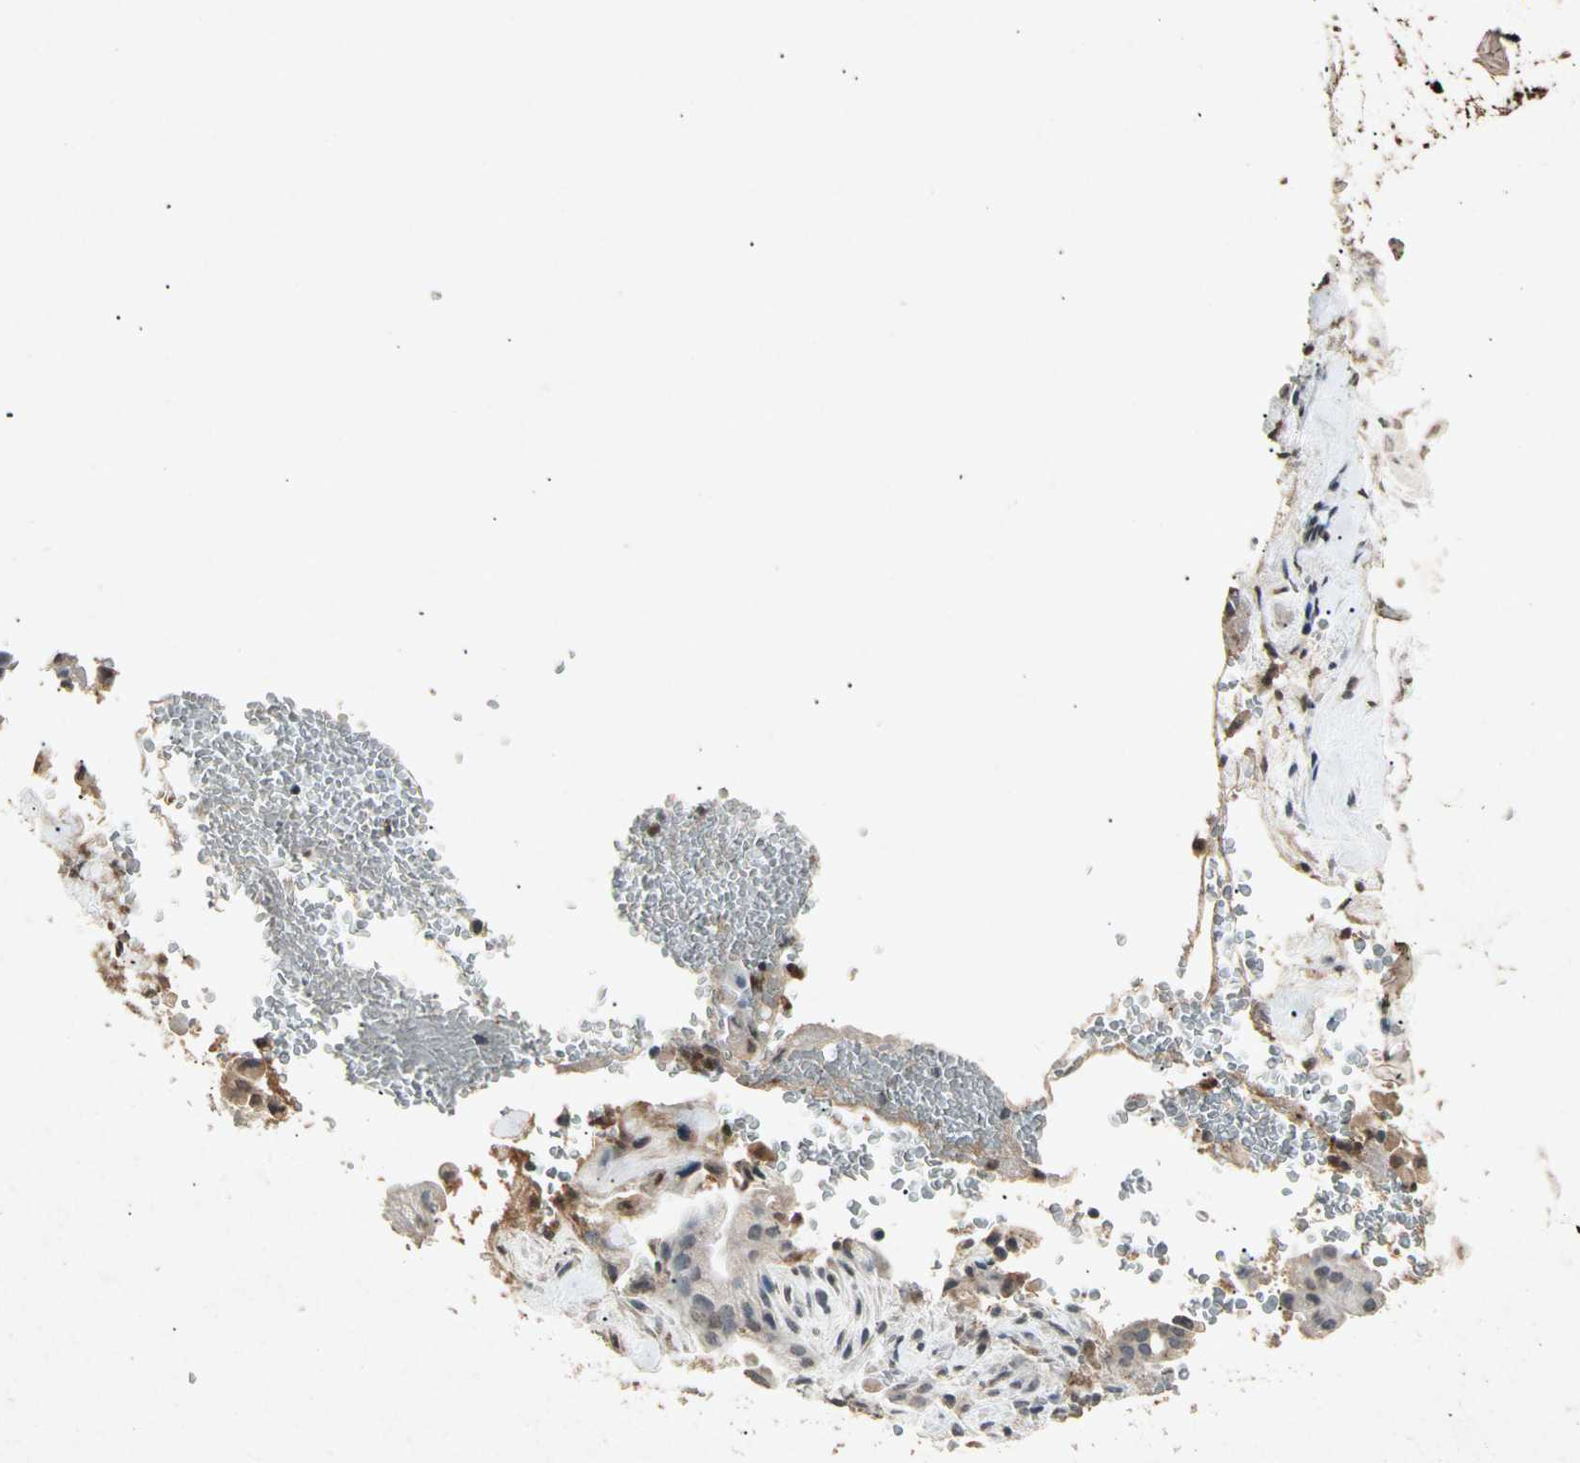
{"staining": {"intensity": "weak", "quantity": "<25%", "location": "cytoplasmic/membranous"}, "tissue": "liver cancer", "cell_type": "Tumor cells", "image_type": "cancer", "snomed": [{"axis": "morphology", "description": "Cholangiocarcinoma"}, {"axis": "topography", "description": "Liver"}], "caption": "This image is of liver cancer (cholangiocarcinoma) stained with immunohistochemistry to label a protein in brown with the nuclei are counter-stained blue. There is no expression in tumor cells. (IHC, brightfield microscopy, high magnification).", "gene": "CP", "patient": {"sex": "female", "age": 68}}